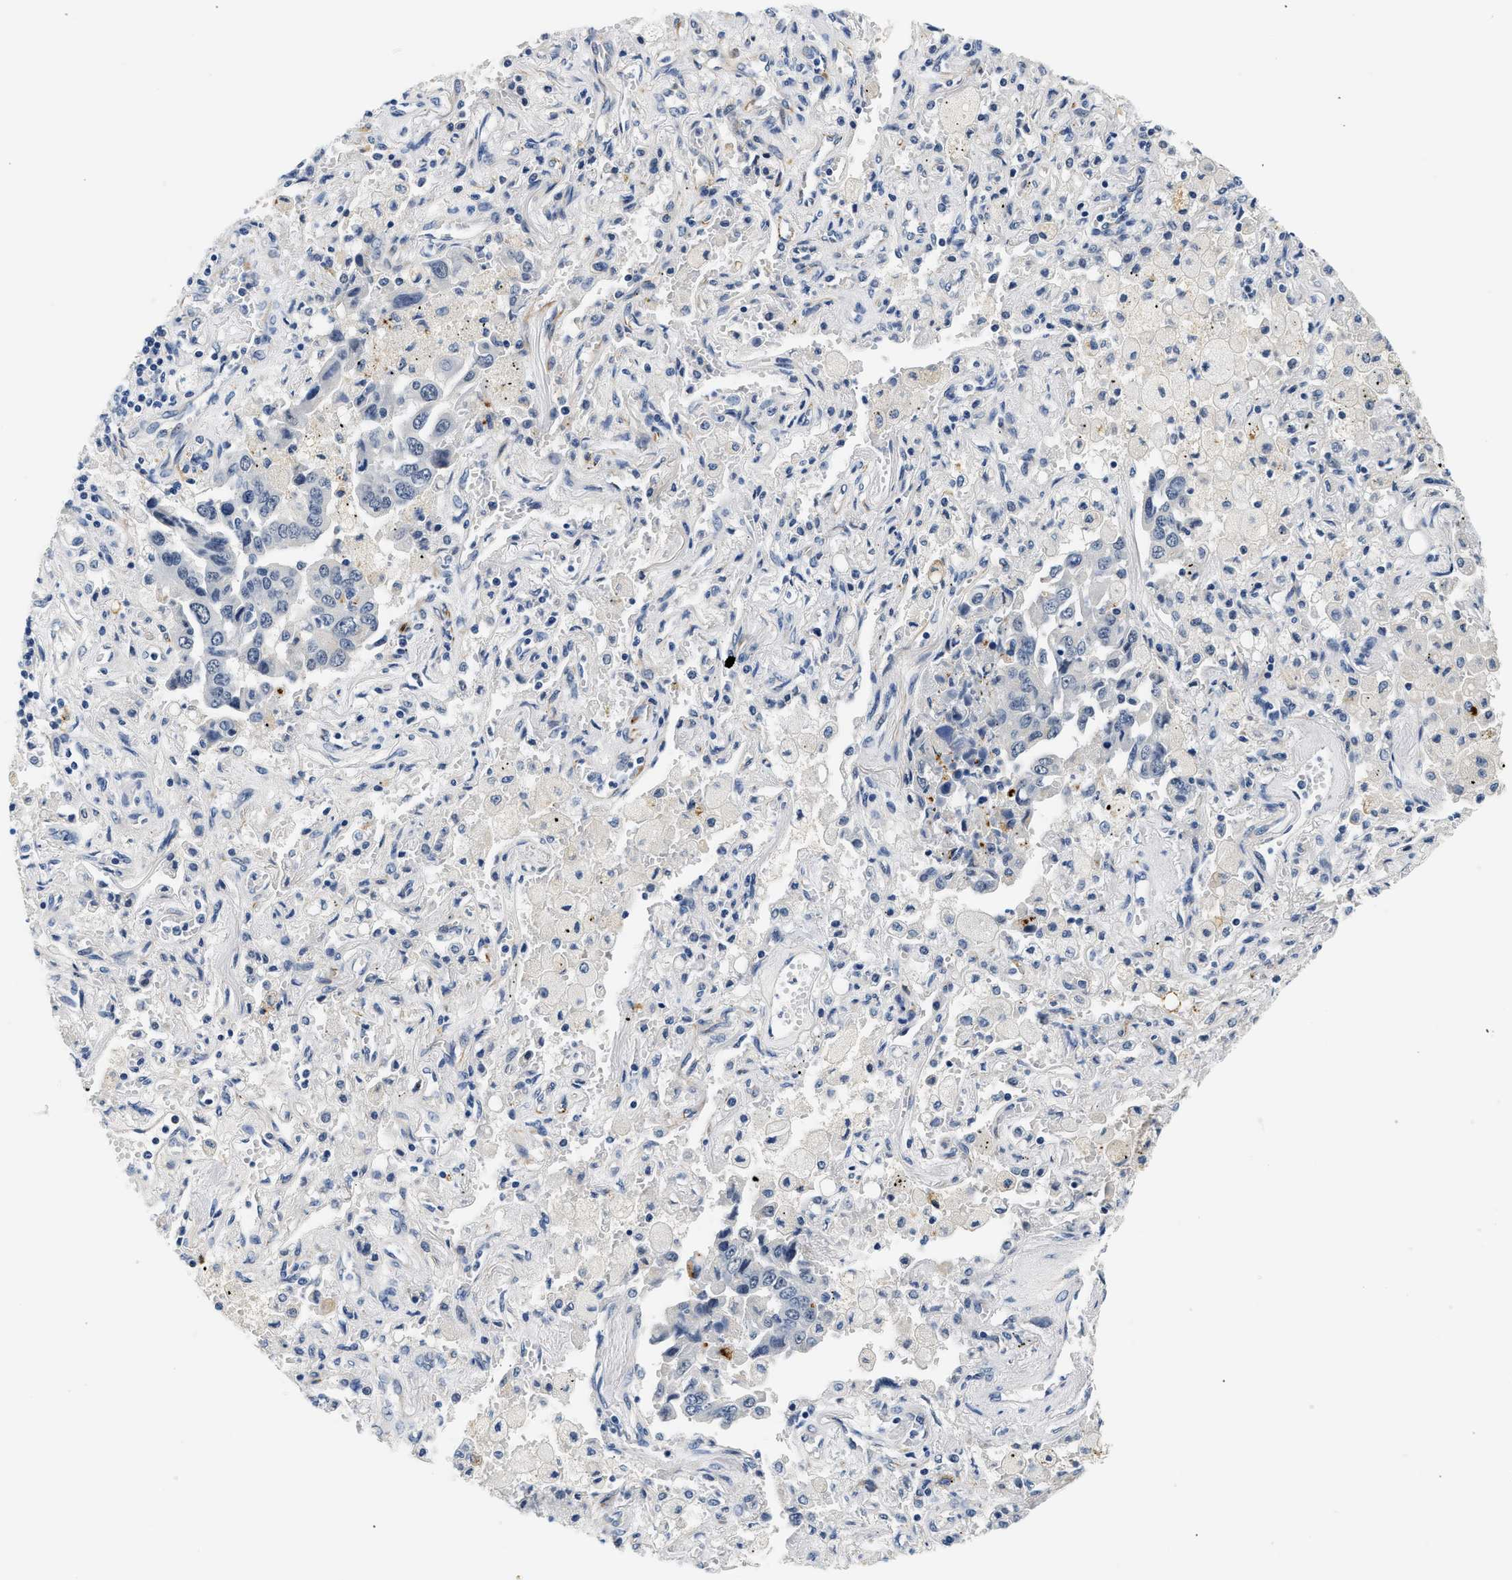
{"staining": {"intensity": "negative", "quantity": "none", "location": "none"}, "tissue": "lung cancer", "cell_type": "Tumor cells", "image_type": "cancer", "snomed": [{"axis": "morphology", "description": "Adenocarcinoma, NOS"}, {"axis": "topography", "description": "Lung"}], "caption": "This is an immunohistochemistry micrograph of human adenocarcinoma (lung). There is no expression in tumor cells.", "gene": "MED22", "patient": {"sex": "female", "age": 65}}